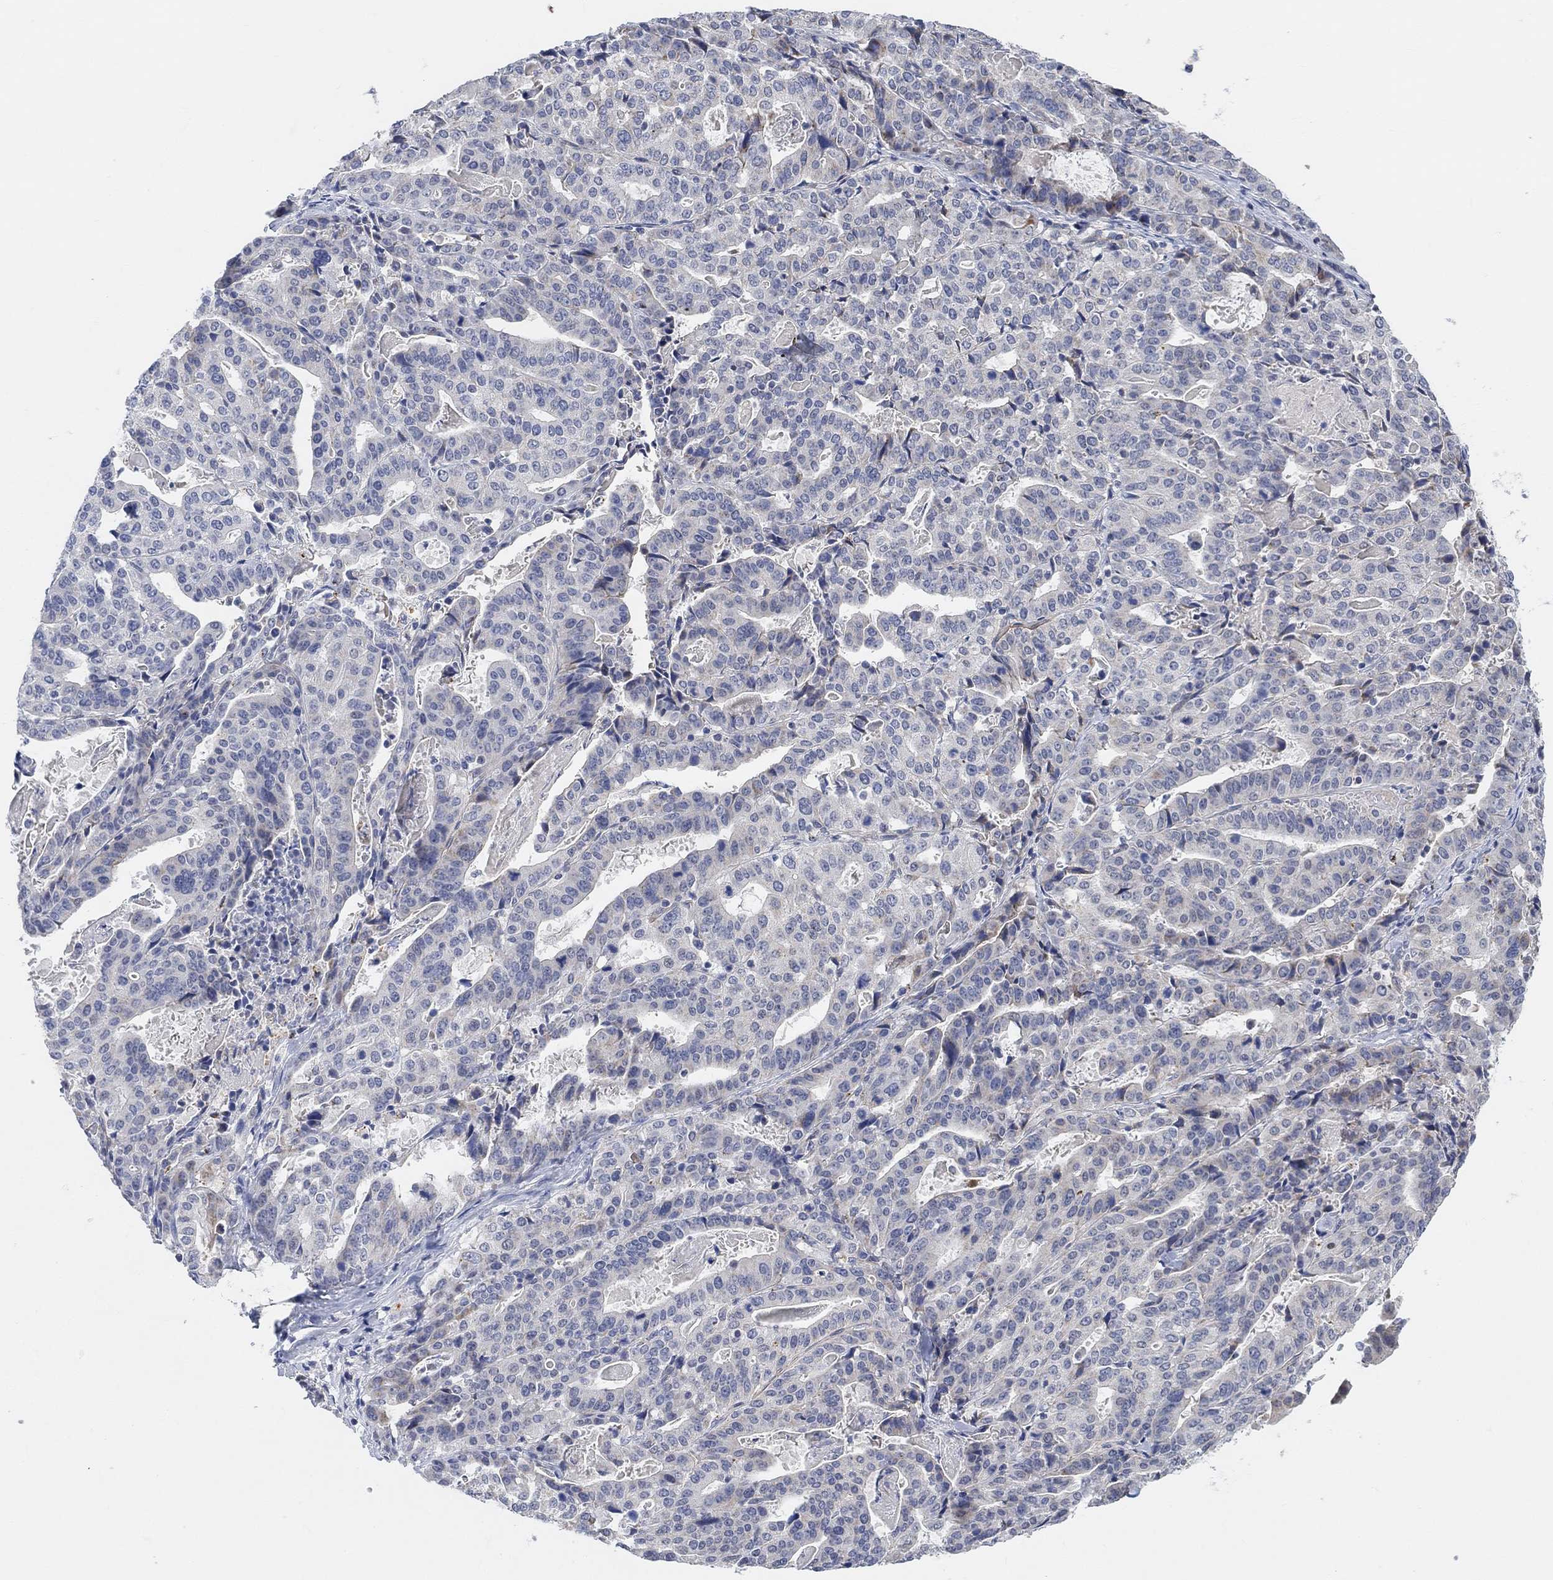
{"staining": {"intensity": "negative", "quantity": "none", "location": "none"}, "tissue": "stomach cancer", "cell_type": "Tumor cells", "image_type": "cancer", "snomed": [{"axis": "morphology", "description": "Adenocarcinoma, NOS"}, {"axis": "topography", "description": "Stomach"}], "caption": "A histopathology image of human adenocarcinoma (stomach) is negative for staining in tumor cells. (Immunohistochemistry (ihc), brightfield microscopy, high magnification).", "gene": "HCRTR1", "patient": {"sex": "male", "age": 48}}